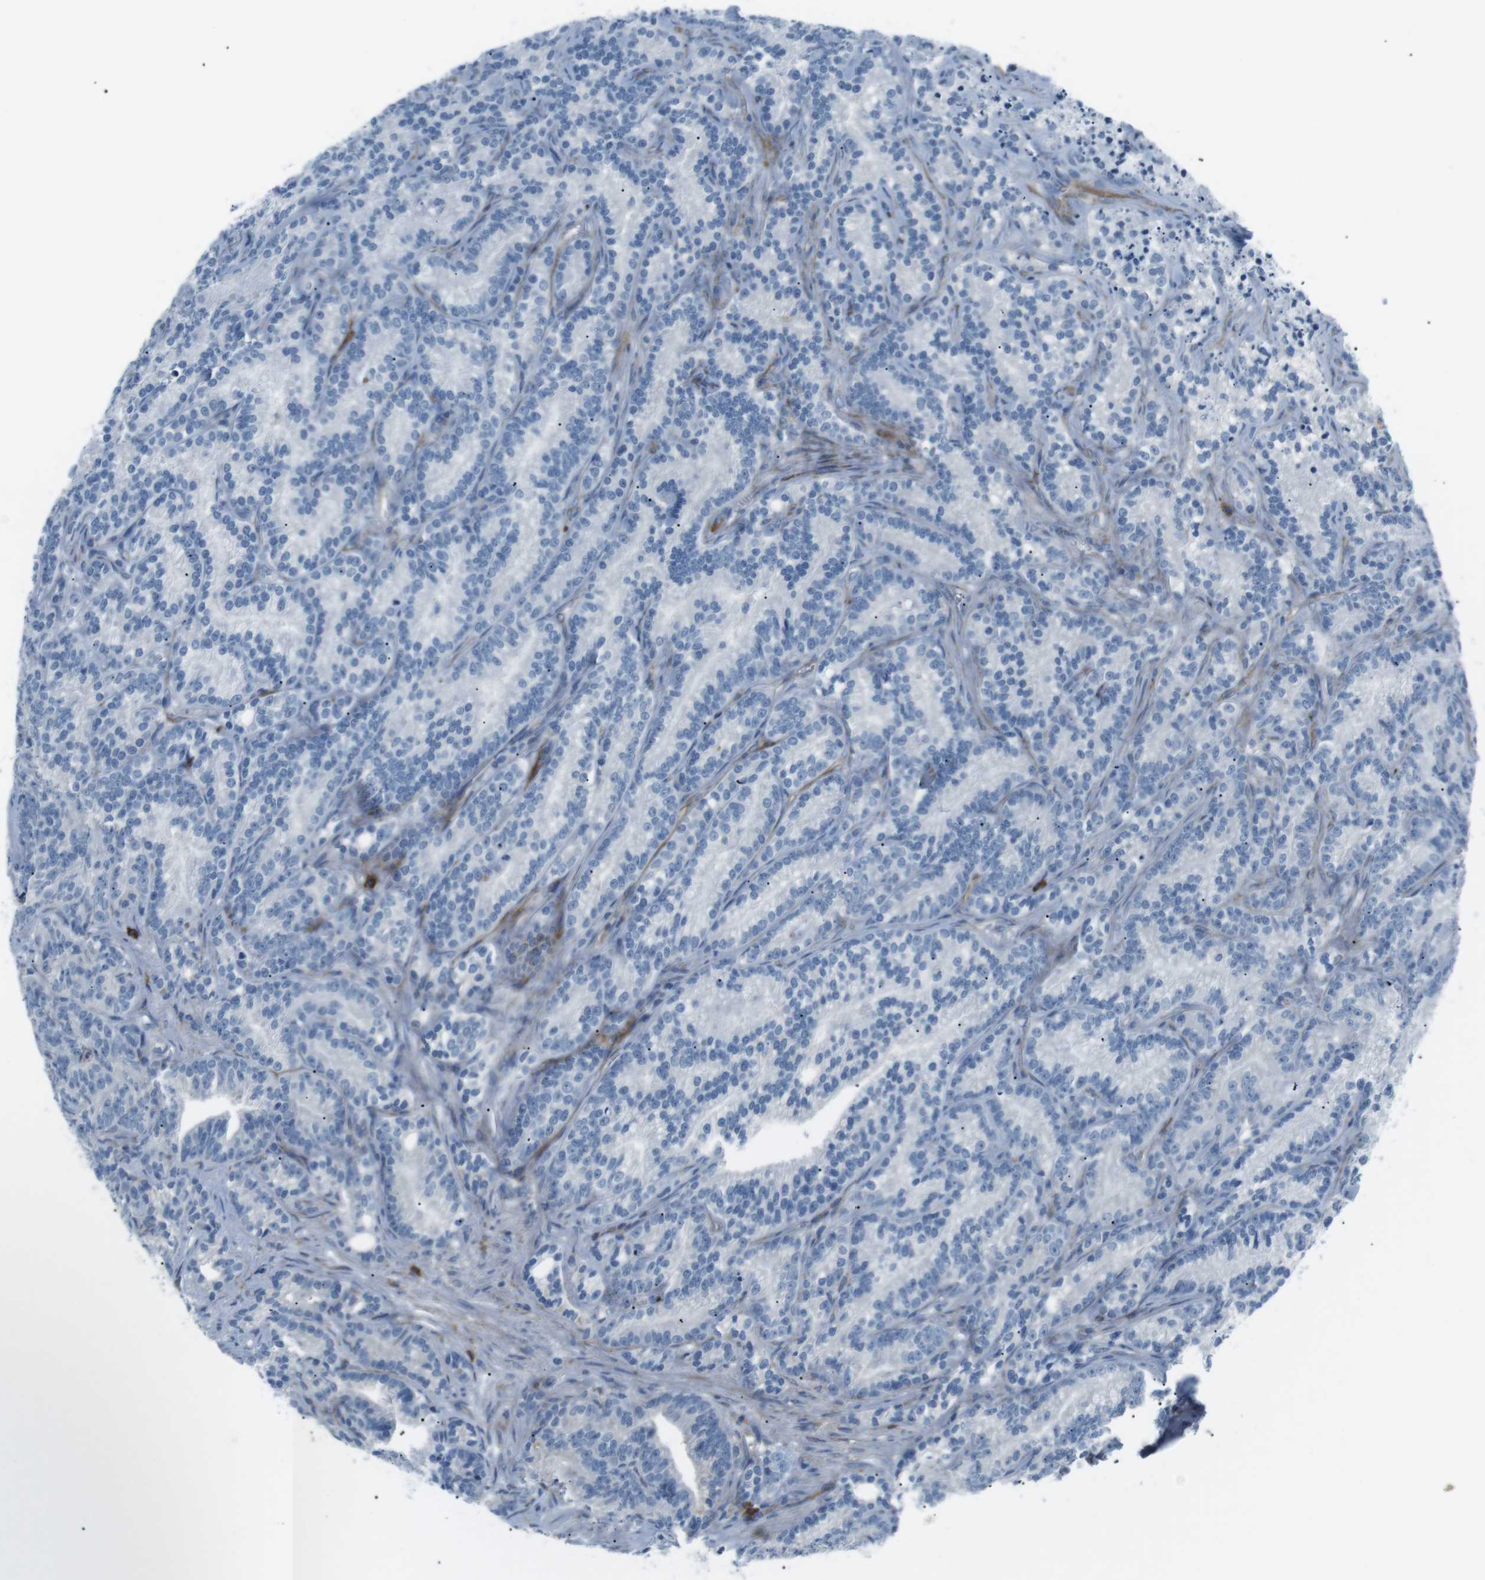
{"staining": {"intensity": "negative", "quantity": "none", "location": "none"}, "tissue": "prostate cancer", "cell_type": "Tumor cells", "image_type": "cancer", "snomed": [{"axis": "morphology", "description": "Adenocarcinoma, Low grade"}, {"axis": "topography", "description": "Prostate"}], "caption": "This is an IHC image of human prostate low-grade adenocarcinoma. There is no staining in tumor cells.", "gene": "CSF2RA", "patient": {"sex": "male", "age": 89}}